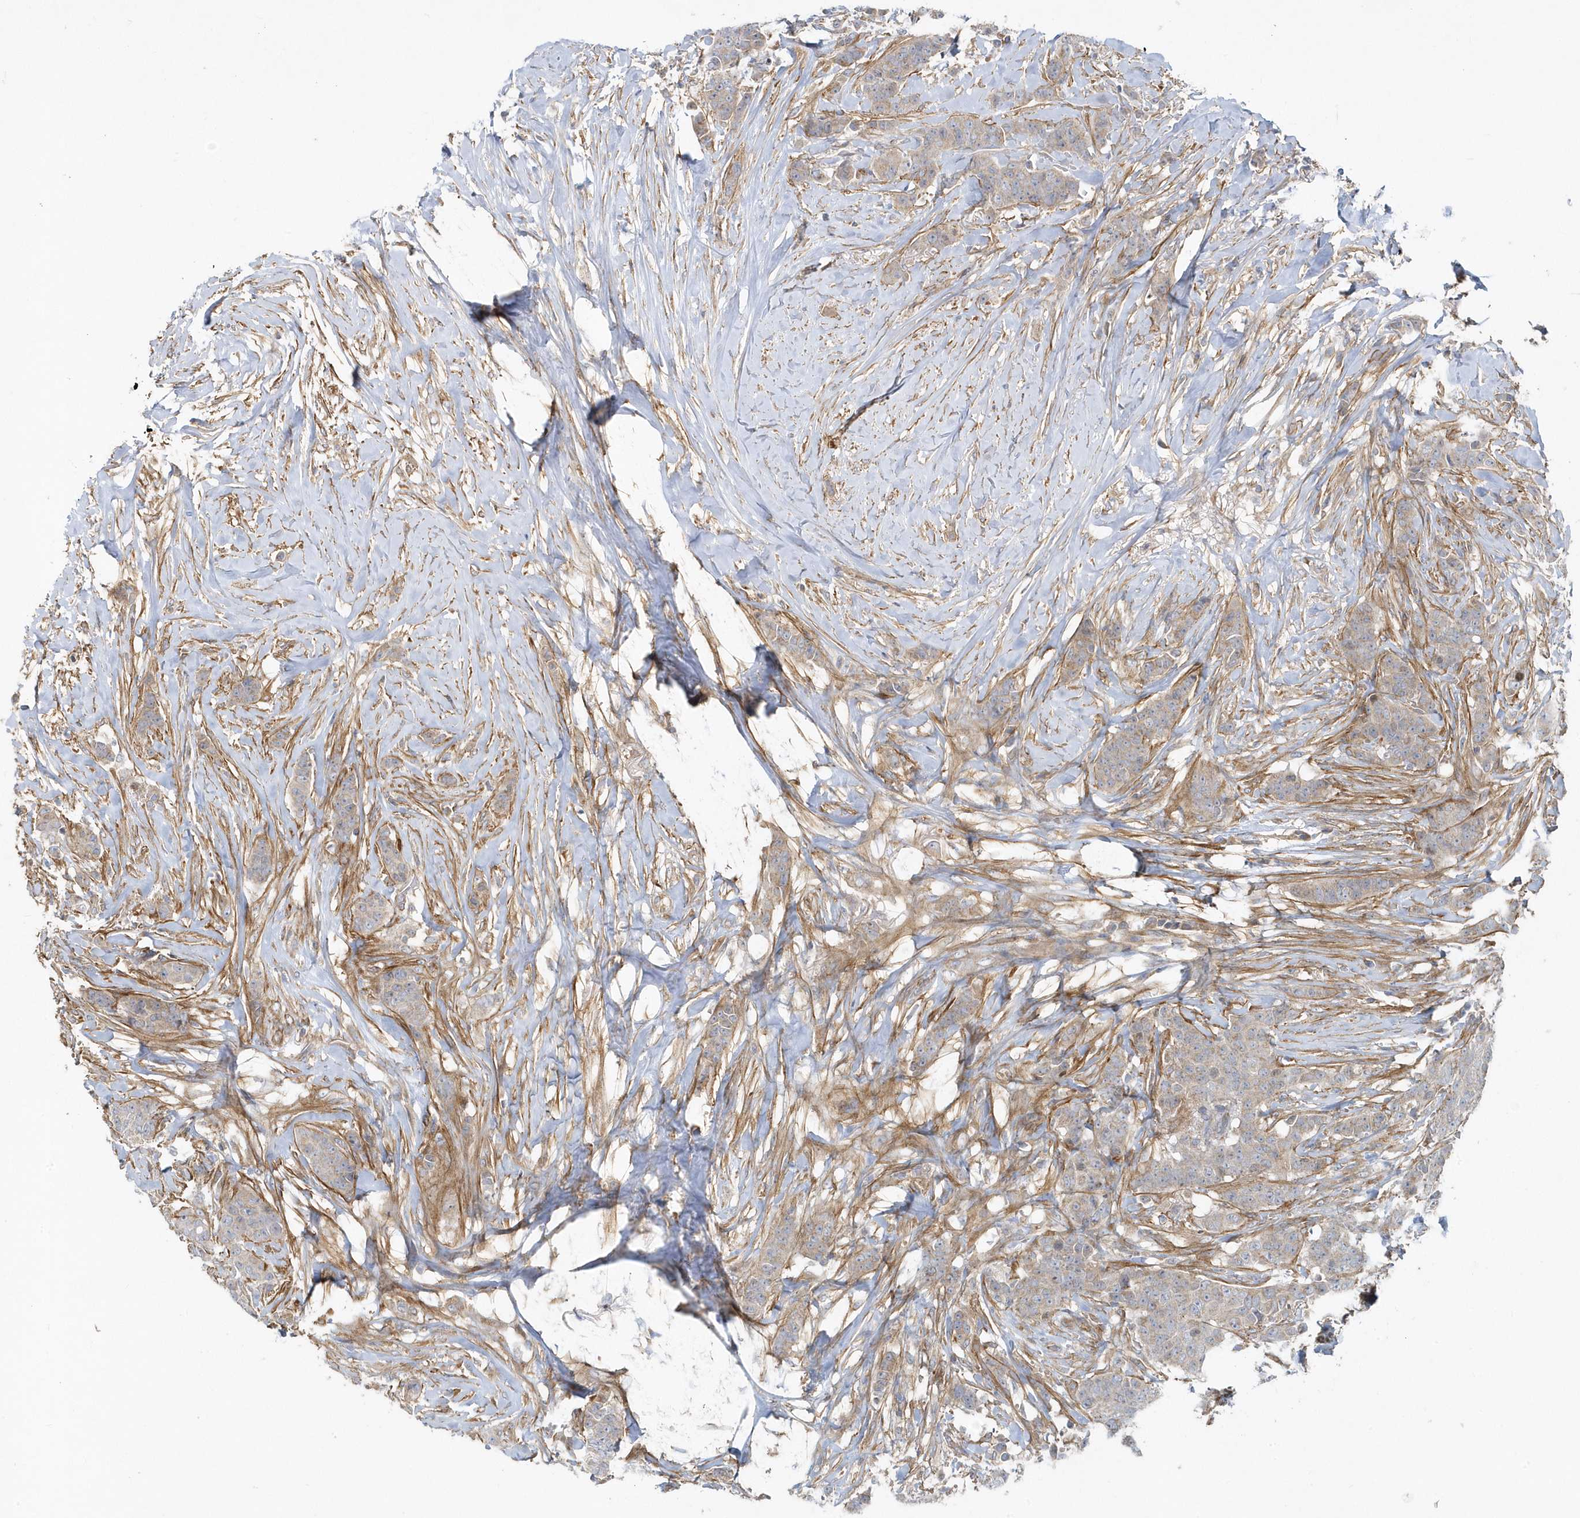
{"staining": {"intensity": "weak", "quantity": "25%-75%", "location": "cytoplasmic/membranous"}, "tissue": "breast cancer", "cell_type": "Tumor cells", "image_type": "cancer", "snomed": [{"axis": "morphology", "description": "Duct carcinoma"}, {"axis": "topography", "description": "Breast"}], "caption": "A micrograph showing weak cytoplasmic/membranous positivity in about 25%-75% of tumor cells in breast cancer, as visualized by brown immunohistochemical staining.", "gene": "LEXM", "patient": {"sex": "female", "age": 40}}